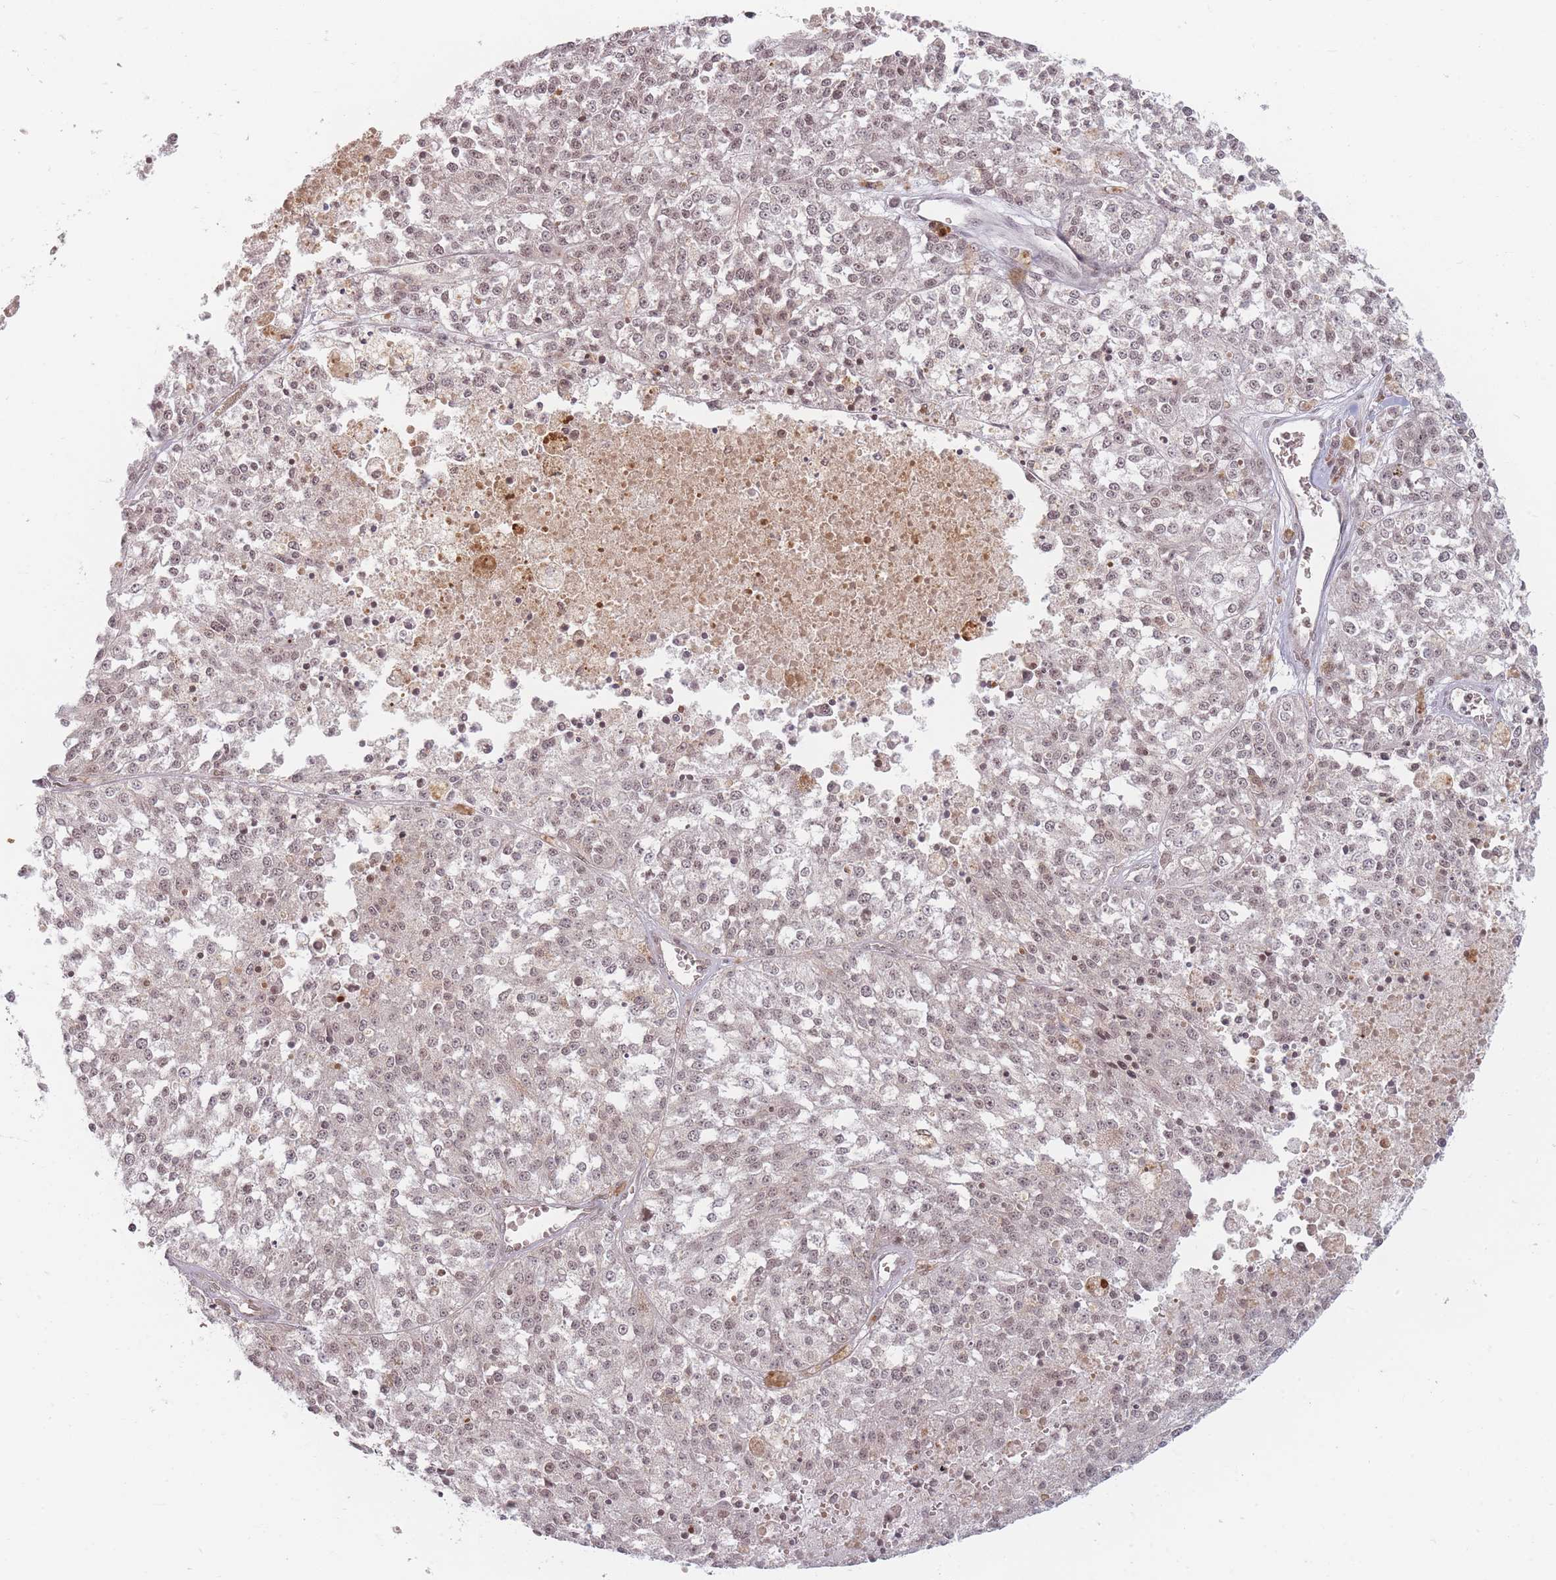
{"staining": {"intensity": "weak", "quantity": ">75%", "location": "nuclear"}, "tissue": "melanoma", "cell_type": "Tumor cells", "image_type": "cancer", "snomed": [{"axis": "morphology", "description": "Malignant melanoma, NOS"}, {"axis": "topography", "description": "Skin"}], "caption": "Immunohistochemical staining of human malignant melanoma reveals weak nuclear protein expression in approximately >75% of tumor cells. (DAB IHC, brown staining for protein, blue staining for nuclei).", "gene": "SPATA45", "patient": {"sex": "female", "age": 64}}